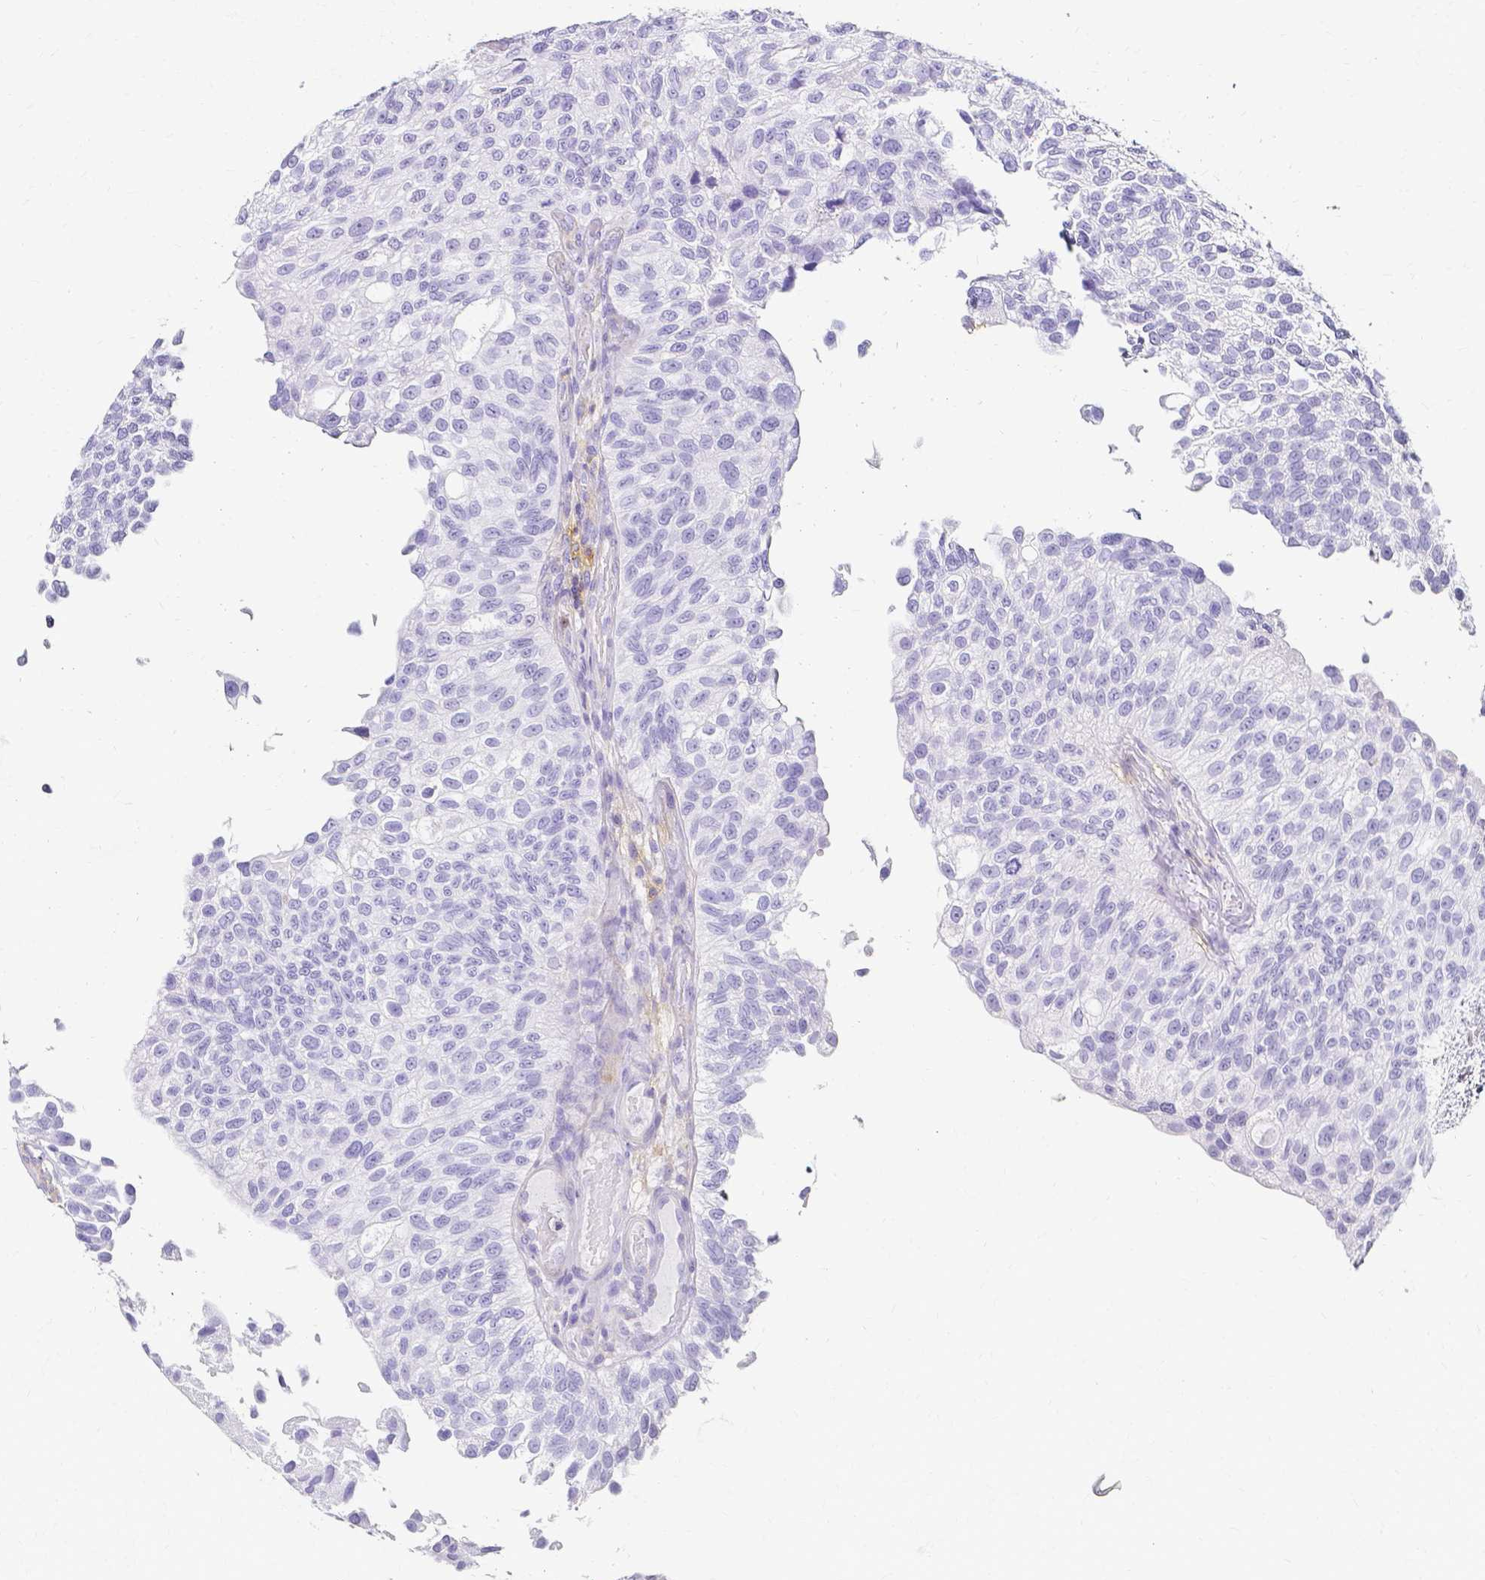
{"staining": {"intensity": "negative", "quantity": "none", "location": "none"}, "tissue": "urothelial cancer", "cell_type": "Tumor cells", "image_type": "cancer", "snomed": [{"axis": "morphology", "description": "Urothelial carcinoma, NOS"}, {"axis": "topography", "description": "Urinary bladder"}], "caption": "Photomicrograph shows no protein positivity in tumor cells of transitional cell carcinoma tissue.", "gene": "HSPA12A", "patient": {"sex": "male", "age": 87}}